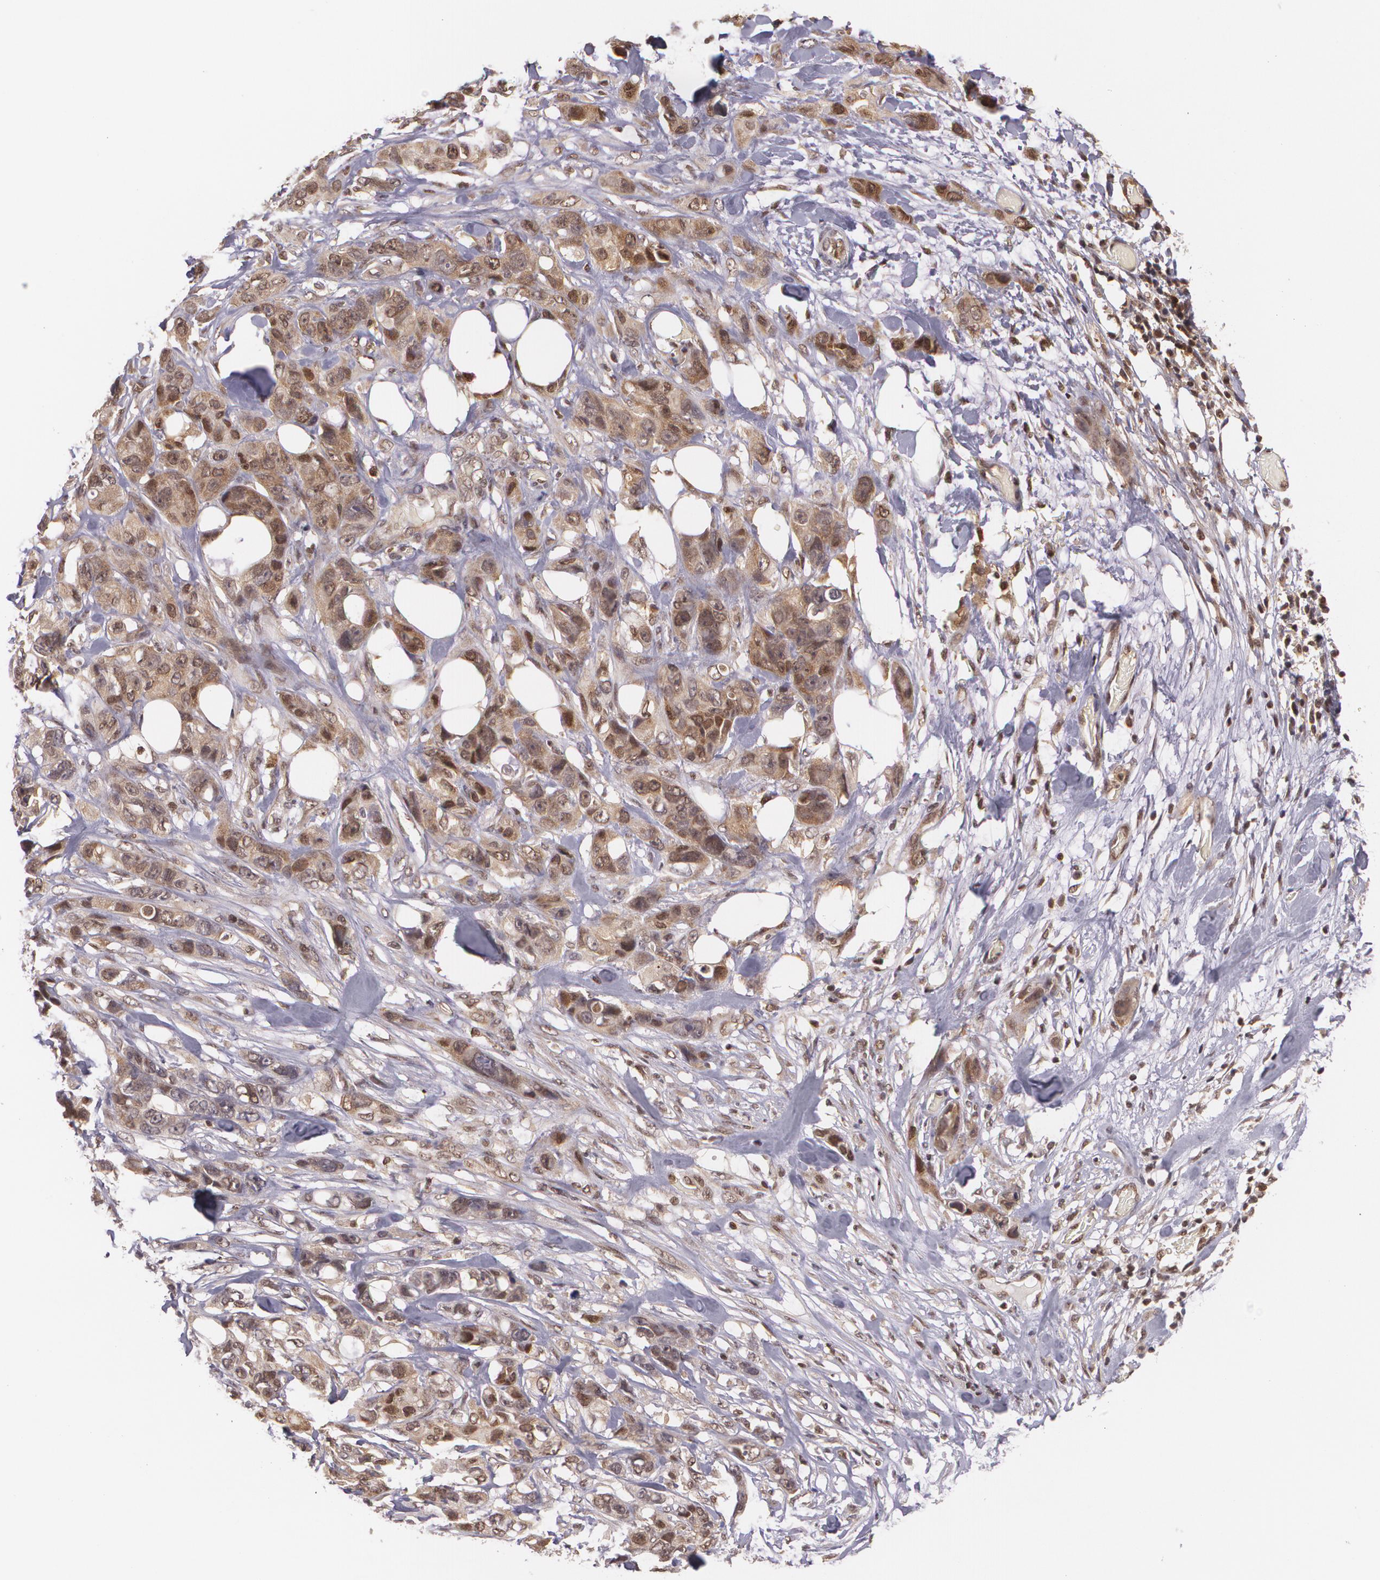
{"staining": {"intensity": "moderate", "quantity": "25%-75%", "location": "cytoplasmic/membranous,nuclear"}, "tissue": "stomach cancer", "cell_type": "Tumor cells", "image_type": "cancer", "snomed": [{"axis": "morphology", "description": "Adenocarcinoma, NOS"}, {"axis": "topography", "description": "Stomach, upper"}], "caption": "Moderate cytoplasmic/membranous and nuclear staining for a protein is present in about 25%-75% of tumor cells of stomach cancer using immunohistochemistry.", "gene": "CUL2", "patient": {"sex": "male", "age": 47}}